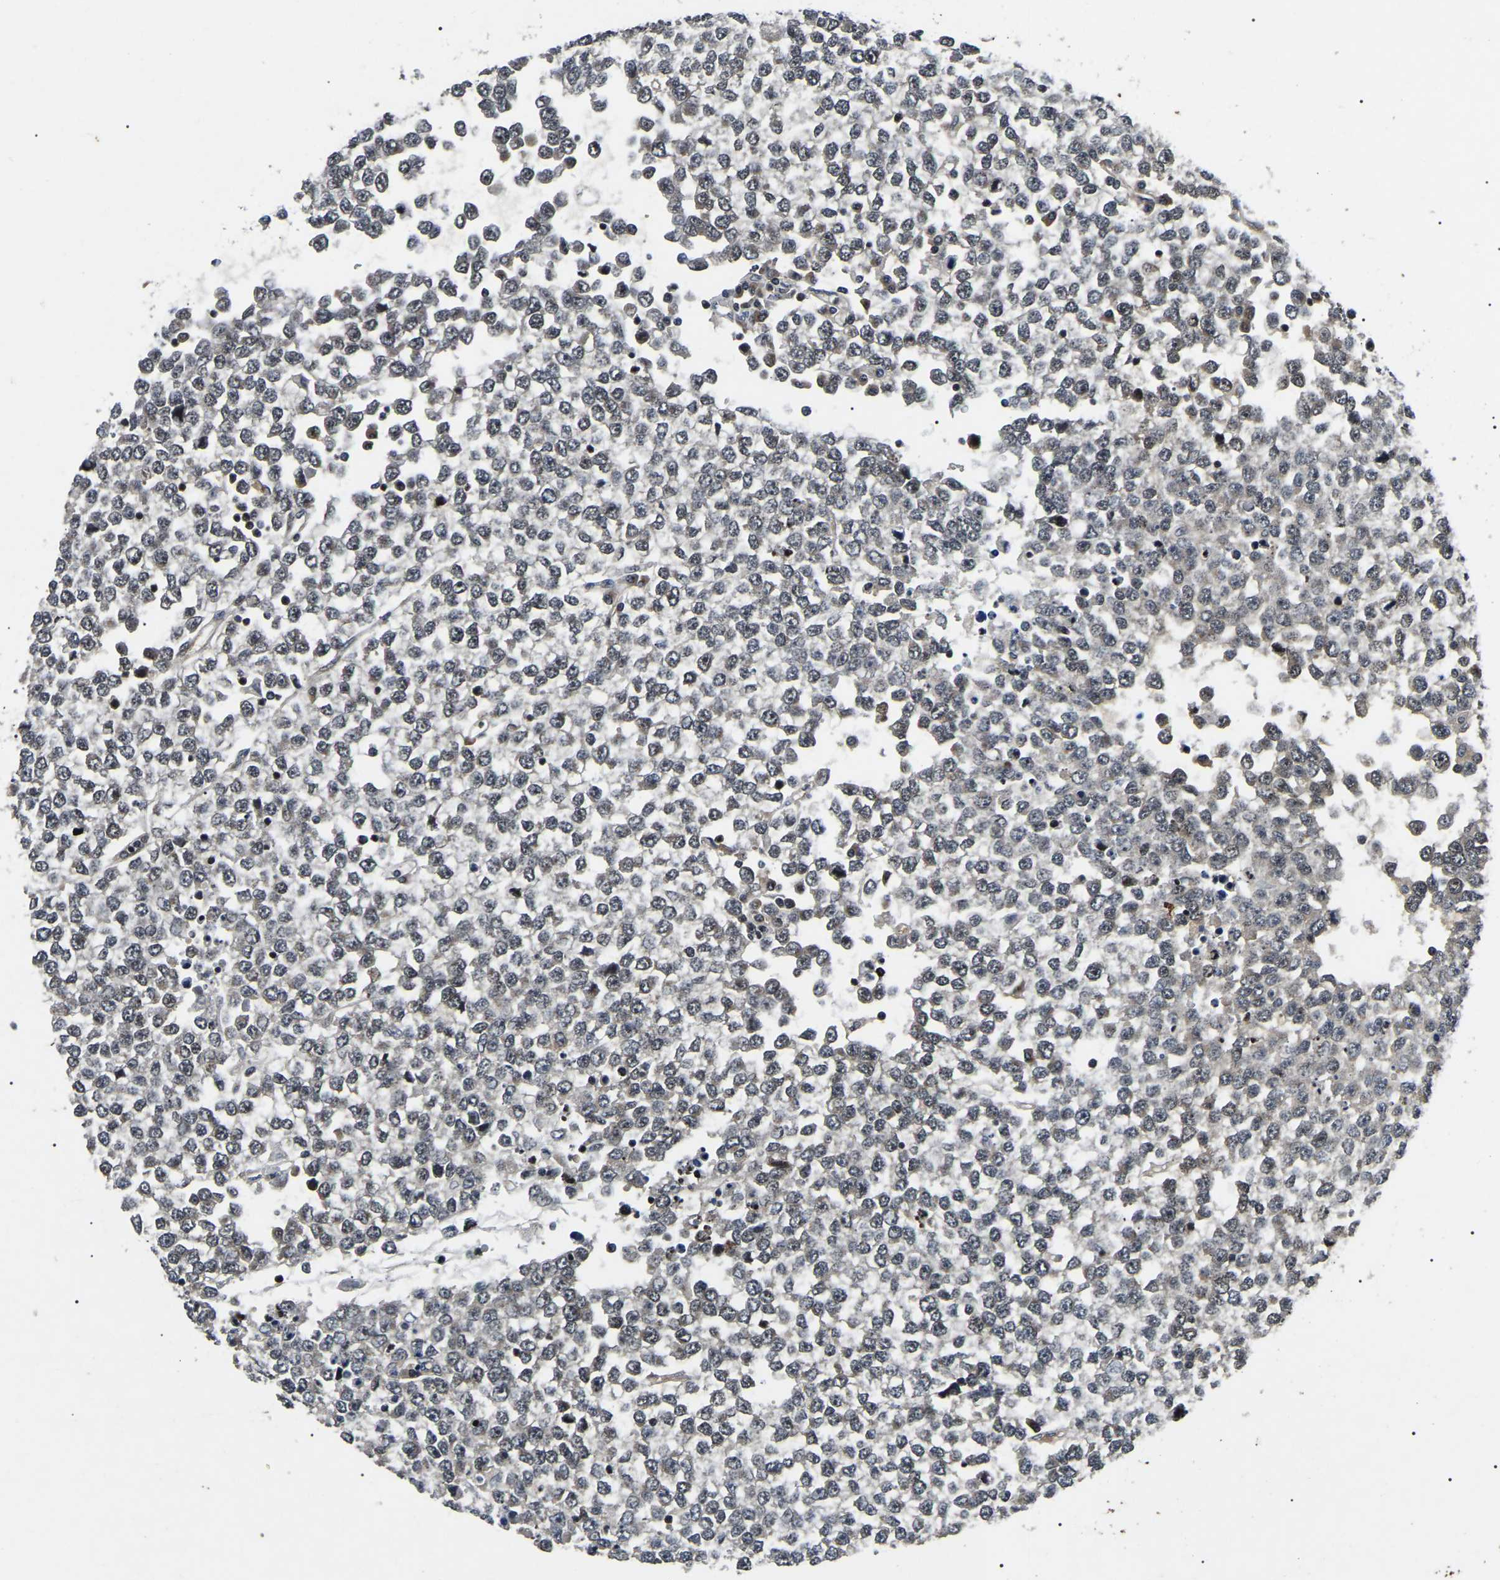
{"staining": {"intensity": "negative", "quantity": "none", "location": "none"}, "tissue": "testis cancer", "cell_type": "Tumor cells", "image_type": "cancer", "snomed": [{"axis": "morphology", "description": "Seminoma, NOS"}, {"axis": "topography", "description": "Testis"}], "caption": "Immunohistochemical staining of testis cancer demonstrates no significant expression in tumor cells. The staining is performed using DAB brown chromogen with nuclei counter-stained in using hematoxylin.", "gene": "RBM28", "patient": {"sex": "male", "age": 65}}